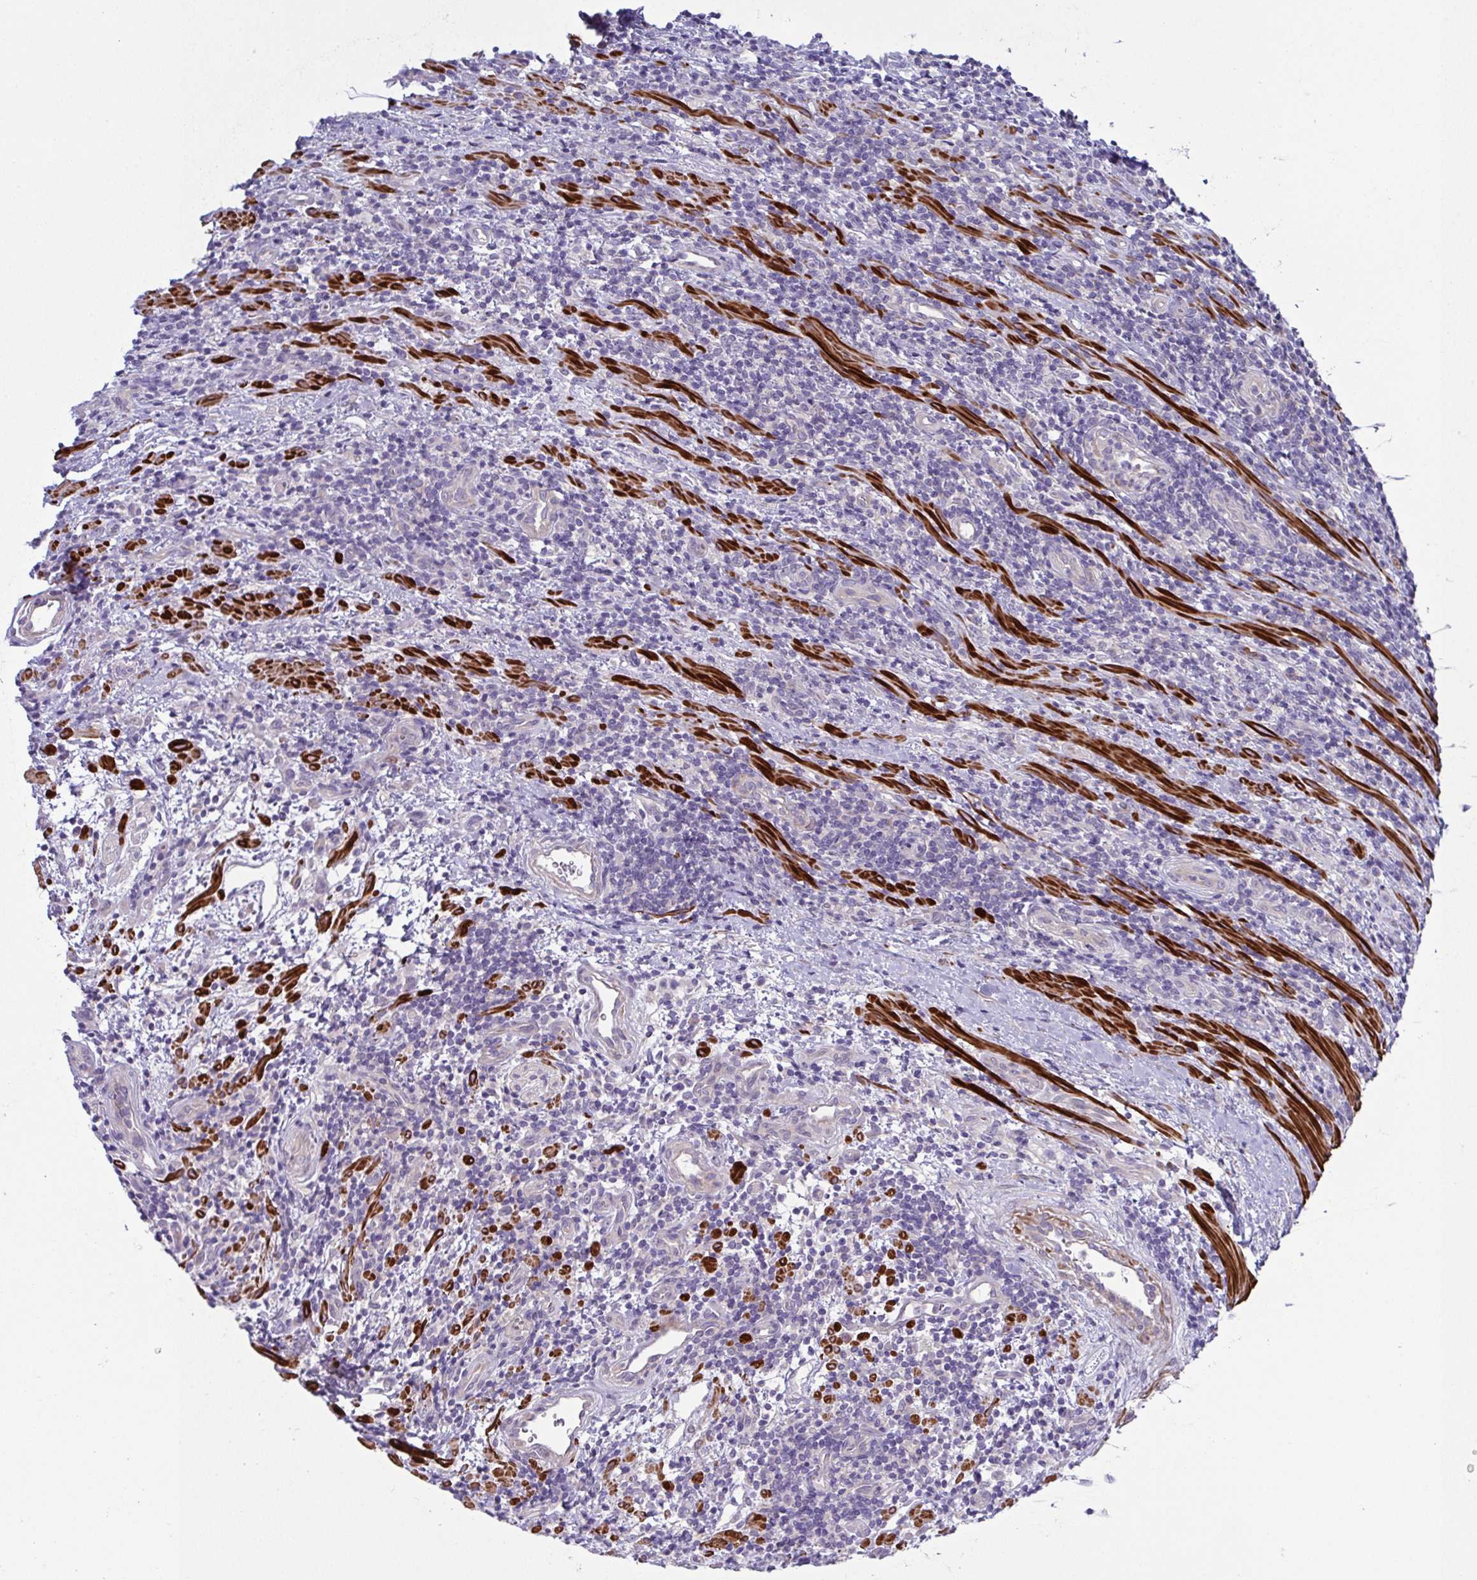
{"staining": {"intensity": "negative", "quantity": "none", "location": "none"}, "tissue": "lymphoma", "cell_type": "Tumor cells", "image_type": "cancer", "snomed": [{"axis": "morphology", "description": "Malignant lymphoma, non-Hodgkin's type, High grade"}, {"axis": "topography", "description": "Small intestine"}], "caption": "Malignant lymphoma, non-Hodgkin's type (high-grade) was stained to show a protein in brown. There is no significant staining in tumor cells.", "gene": "CFAP97D1", "patient": {"sex": "female", "age": 56}}